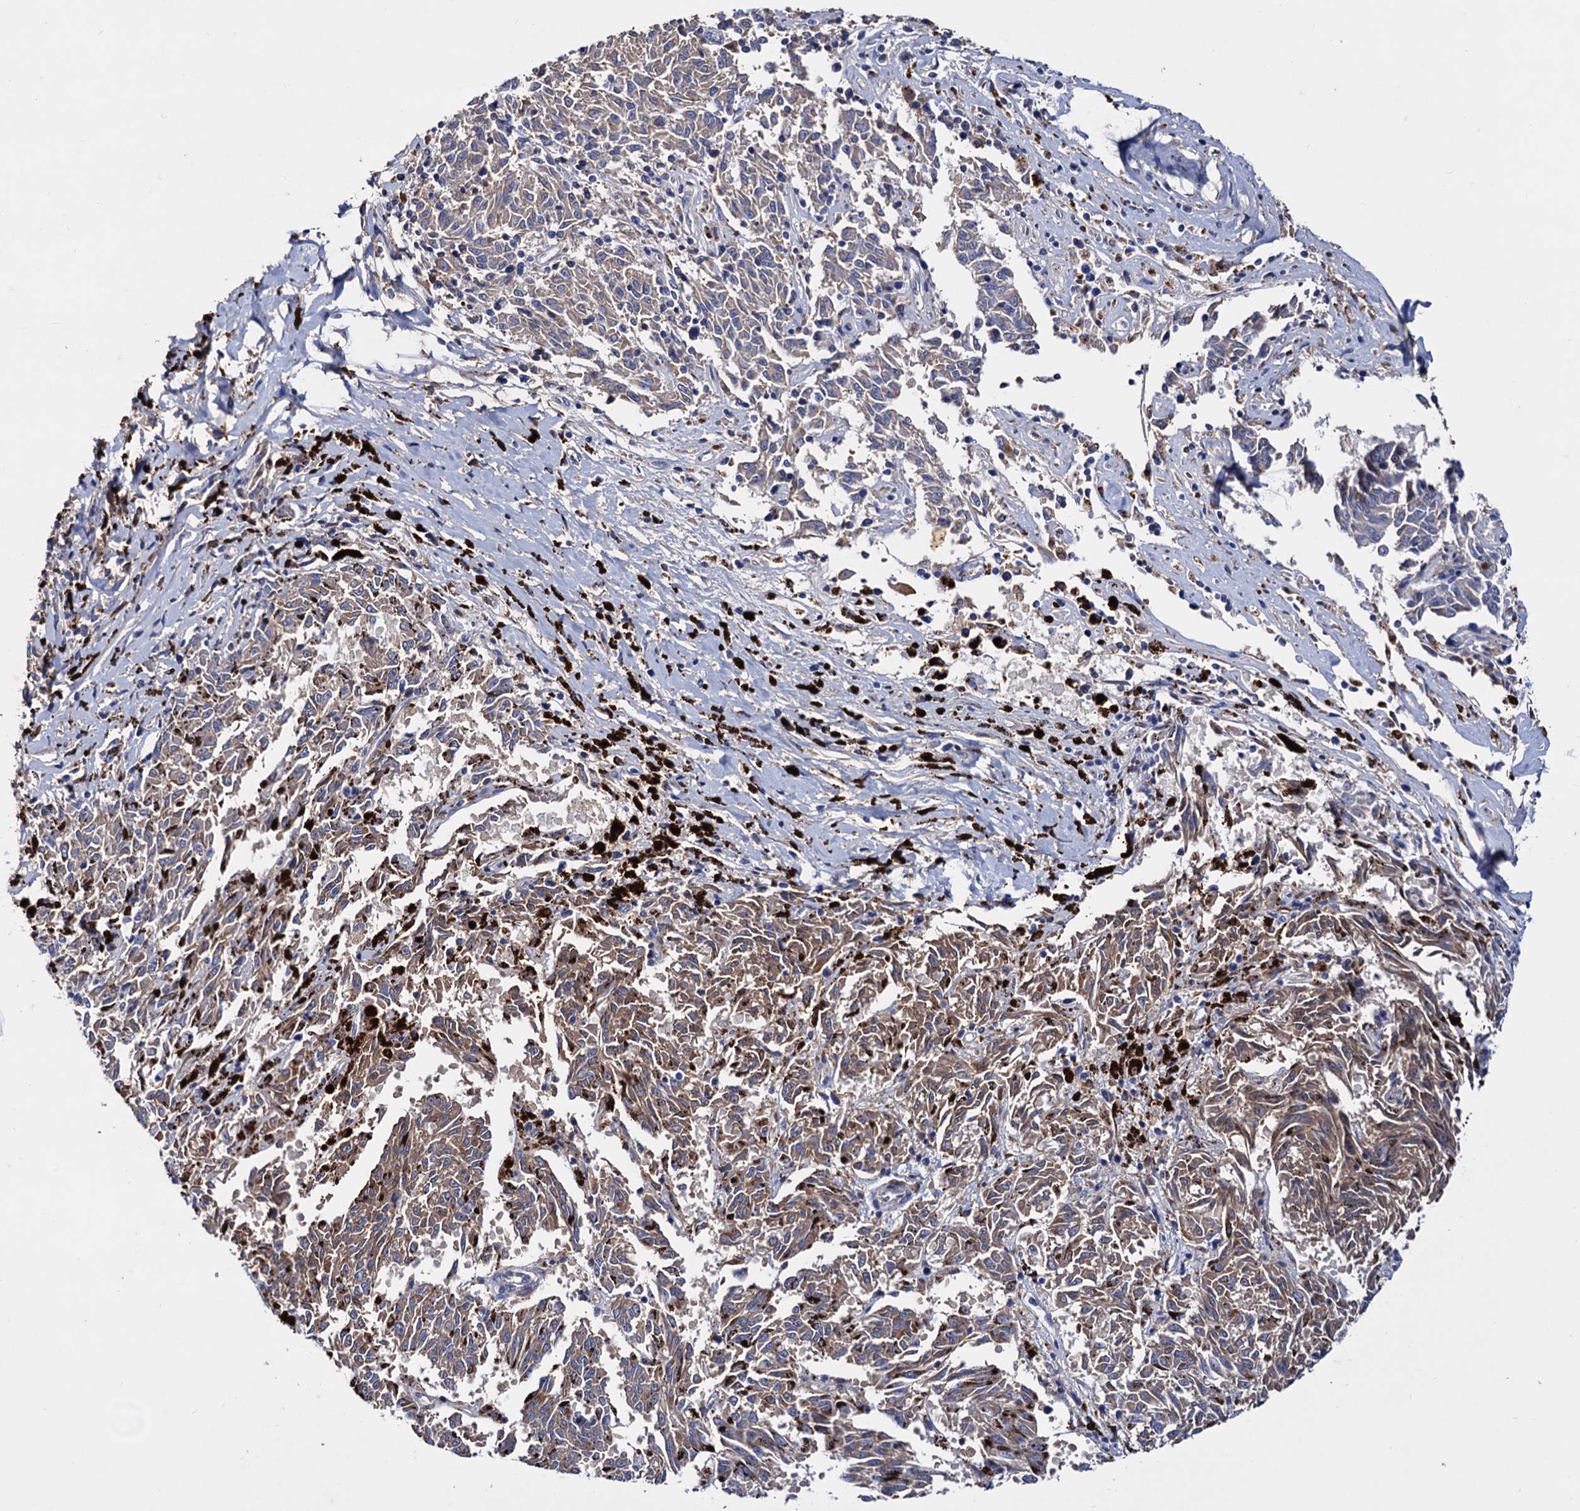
{"staining": {"intensity": "negative", "quantity": "none", "location": "none"}, "tissue": "melanoma", "cell_type": "Tumor cells", "image_type": "cancer", "snomed": [{"axis": "morphology", "description": "Malignant melanoma, NOS"}, {"axis": "topography", "description": "Skin"}], "caption": "High magnification brightfield microscopy of malignant melanoma stained with DAB (3,3'-diaminobenzidine) (brown) and counterstained with hematoxylin (blue): tumor cells show no significant expression.", "gene": "NPAS4", "patient": {"sex": "female", "age": 72}}